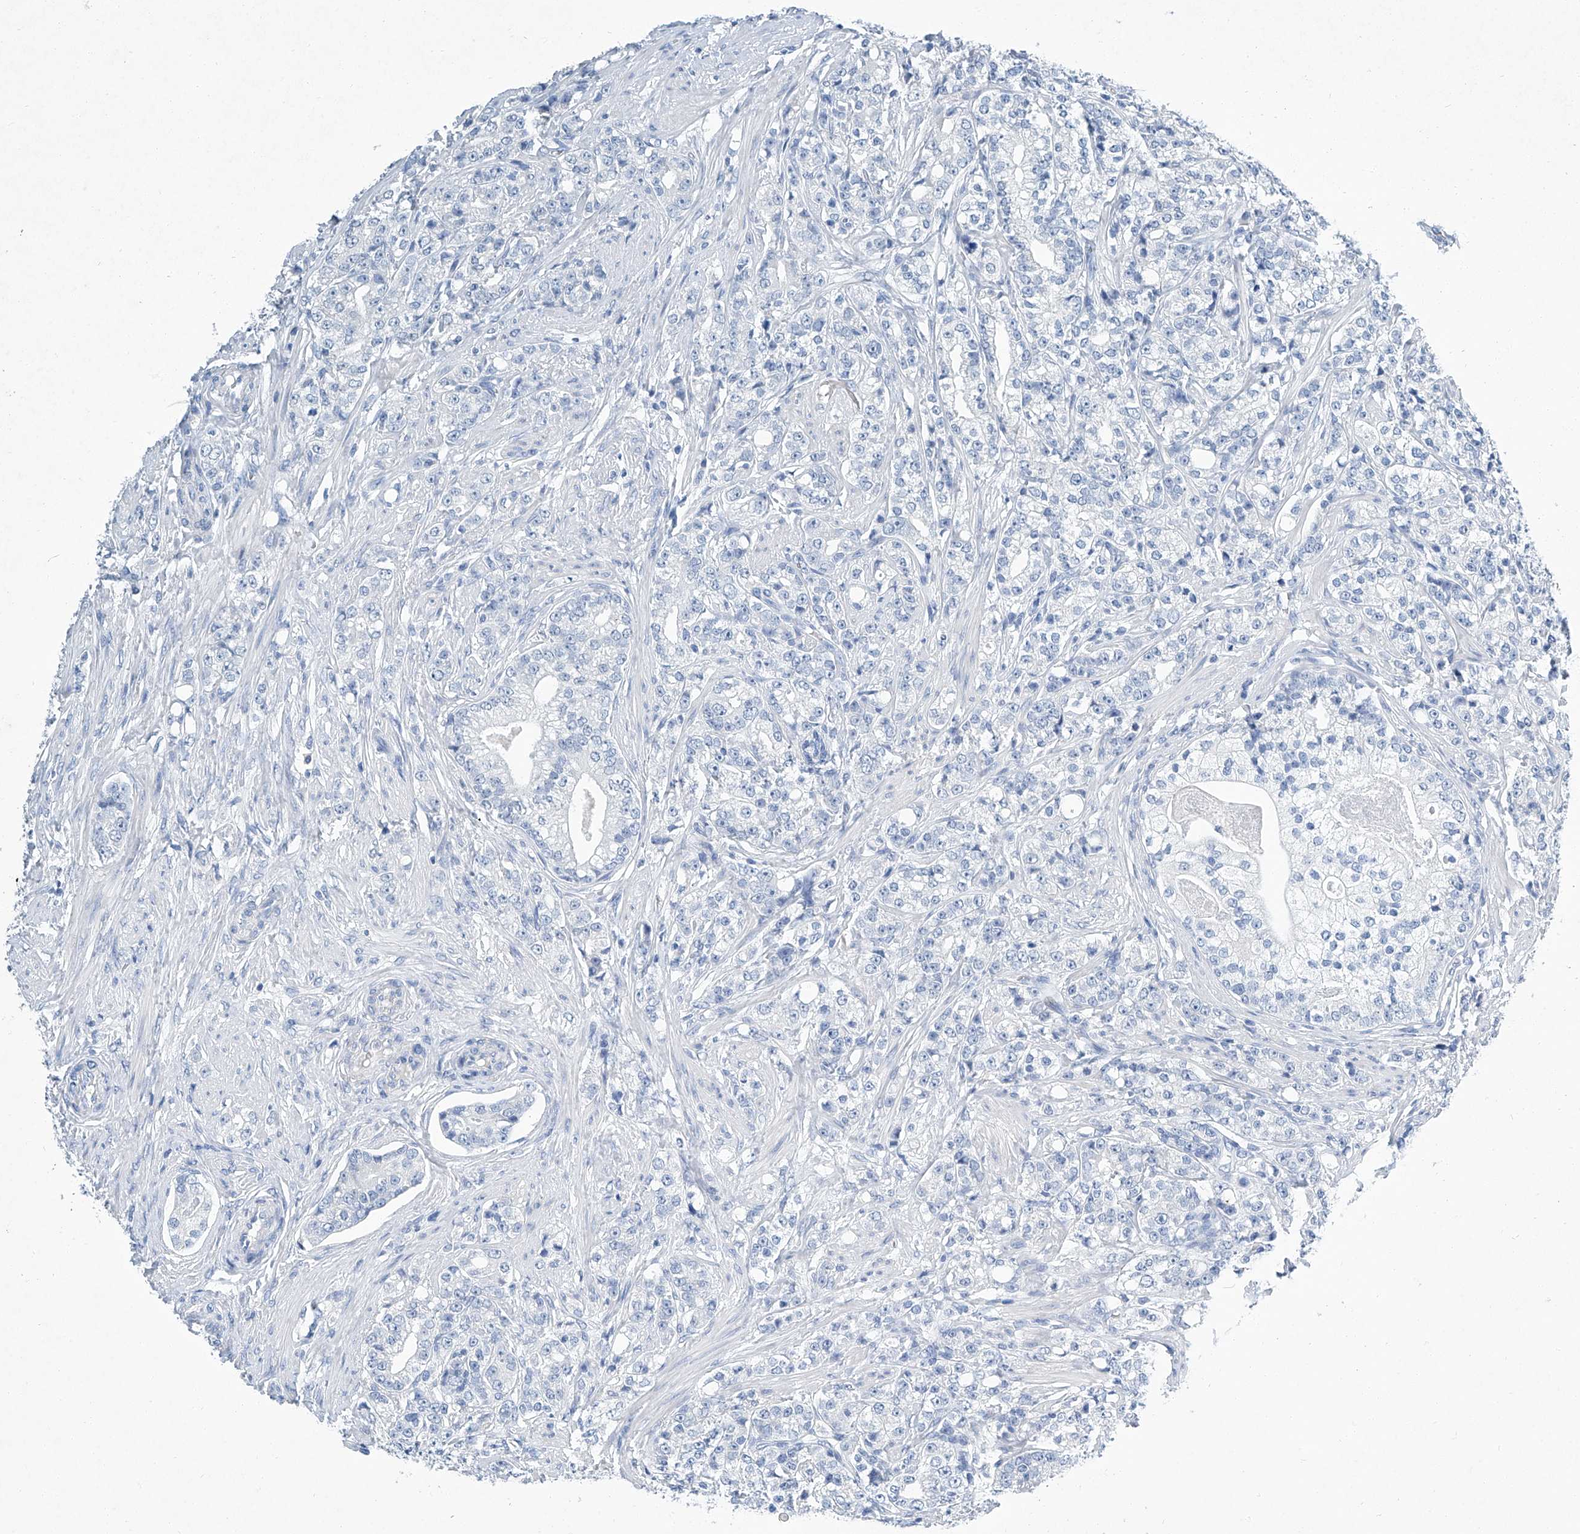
{"staining": {"intensity": "negative", "quantity": "none", "location": "none"}, "tissue": "prostate cancer", "cell_type": "Tumor cells", "image_type": "cancer", "snomed": [{"axis": "morphology", "description": "Adenocarcinoma, High grade"}, {"axis": "topography", "description": "Prostate"}], "caption": "Protein analysis of prostate cancer (adenocarcinoma (high-grade)) demonstrates no significant expression in tumor cells. Nuclei are stained in blue.", "gene": "CYP2A7", "patient": {"sex": "male", "age": 69}}